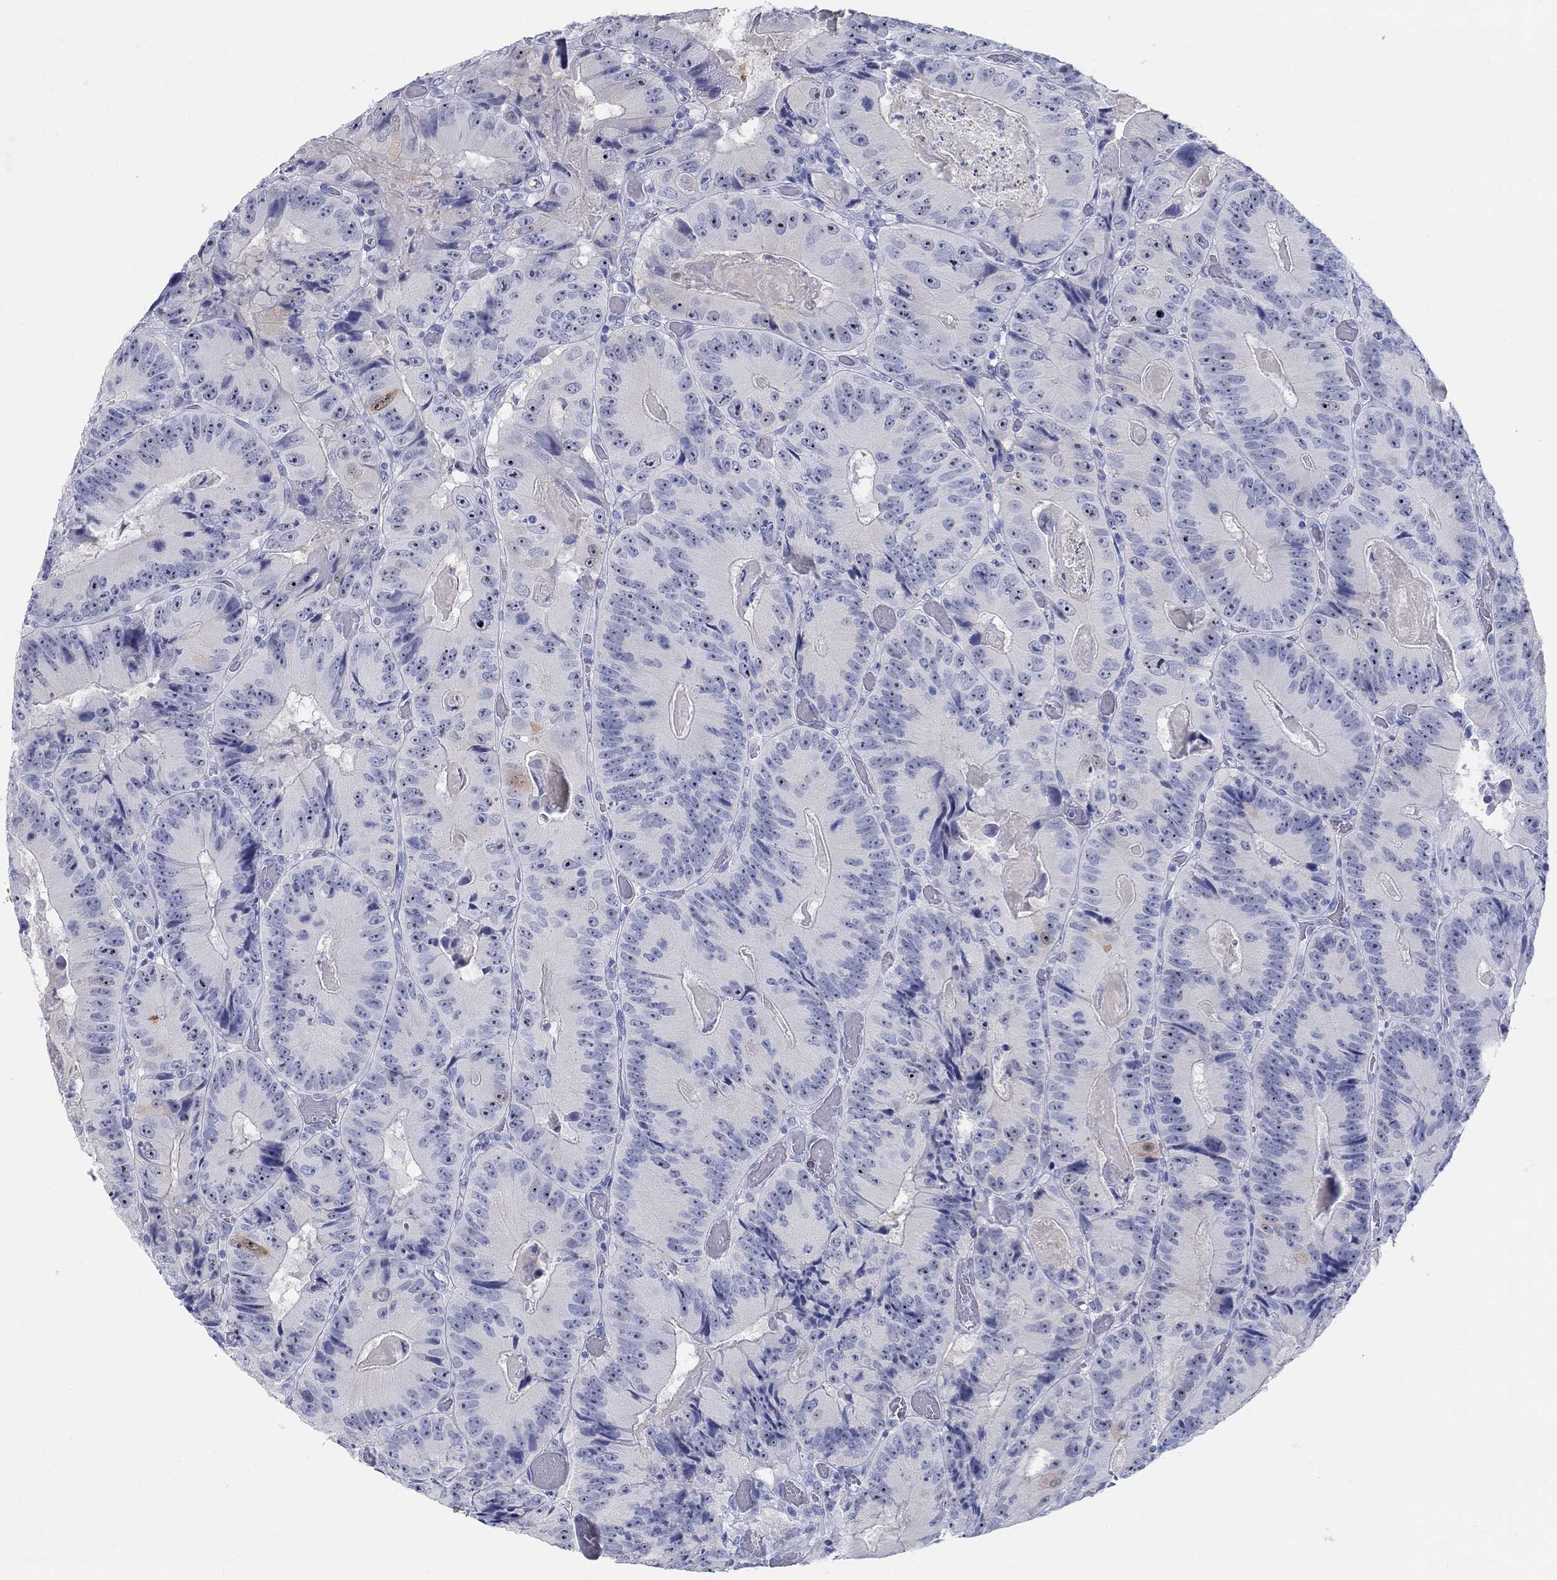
{"staining": {"intensity": "negative", "quantity": "none", "location": "none"}, "tissue": "colorectal cancer", "cell_type": "Tumor cells", "image_type": "cancer", "snomed": [{"axis": "morphology", "description": "Adenocarcinoma, NOS"}, {"axis": "topography", "description": "Colon"}], "caption": "An immunohistochemistry image of colorectal cancer is shown. There is no staining in tumor cells of colorectal cancer. (DAB (3,3'-diaminobenzidine) immunohistochemistry with hematoxylin counter stain).", "gene": "AKR1C2", "patient": {"sex": "female", "age": 86}}